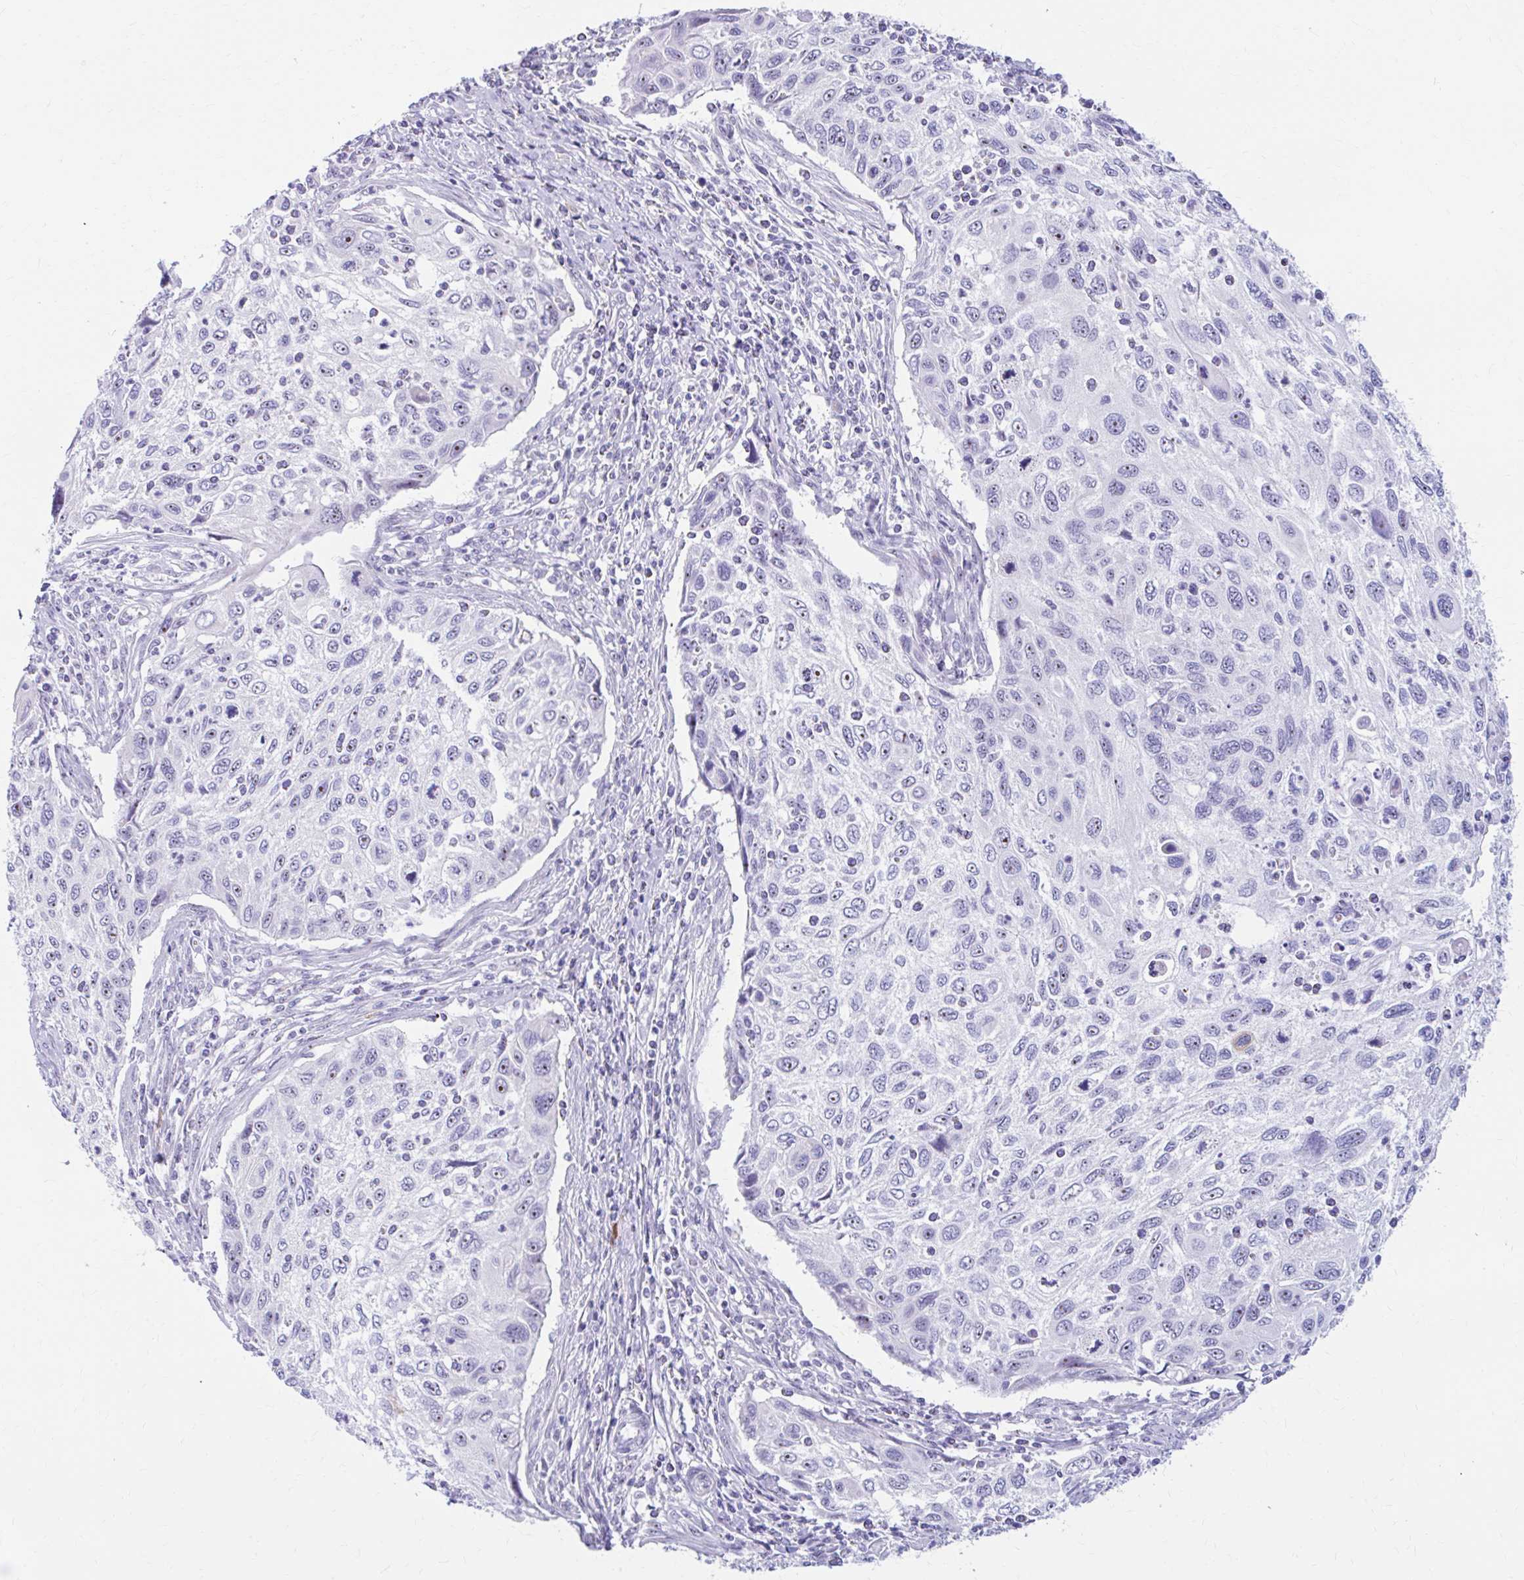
{"staining": {"intensity": "moderate", "quantity": "<25%", "location": "nuclear"}, "tissue": "cervical cancer", "cell_type": "Tumor cells", "image_type": "cancer", "snomed": [{"axis": "morphology", "description": "Squamous cell carcinoma, NOS"}, {"axis": "topography", "description": "Cervix"}], "caption": "DAB immunohistochemical staining of cervical squamous cell carcinoma reveals moderate nuclear protein expression in about <25% of tumor cells.", "gene": "FTSJ3", "patient": {"sex": "female", "age": 70}}